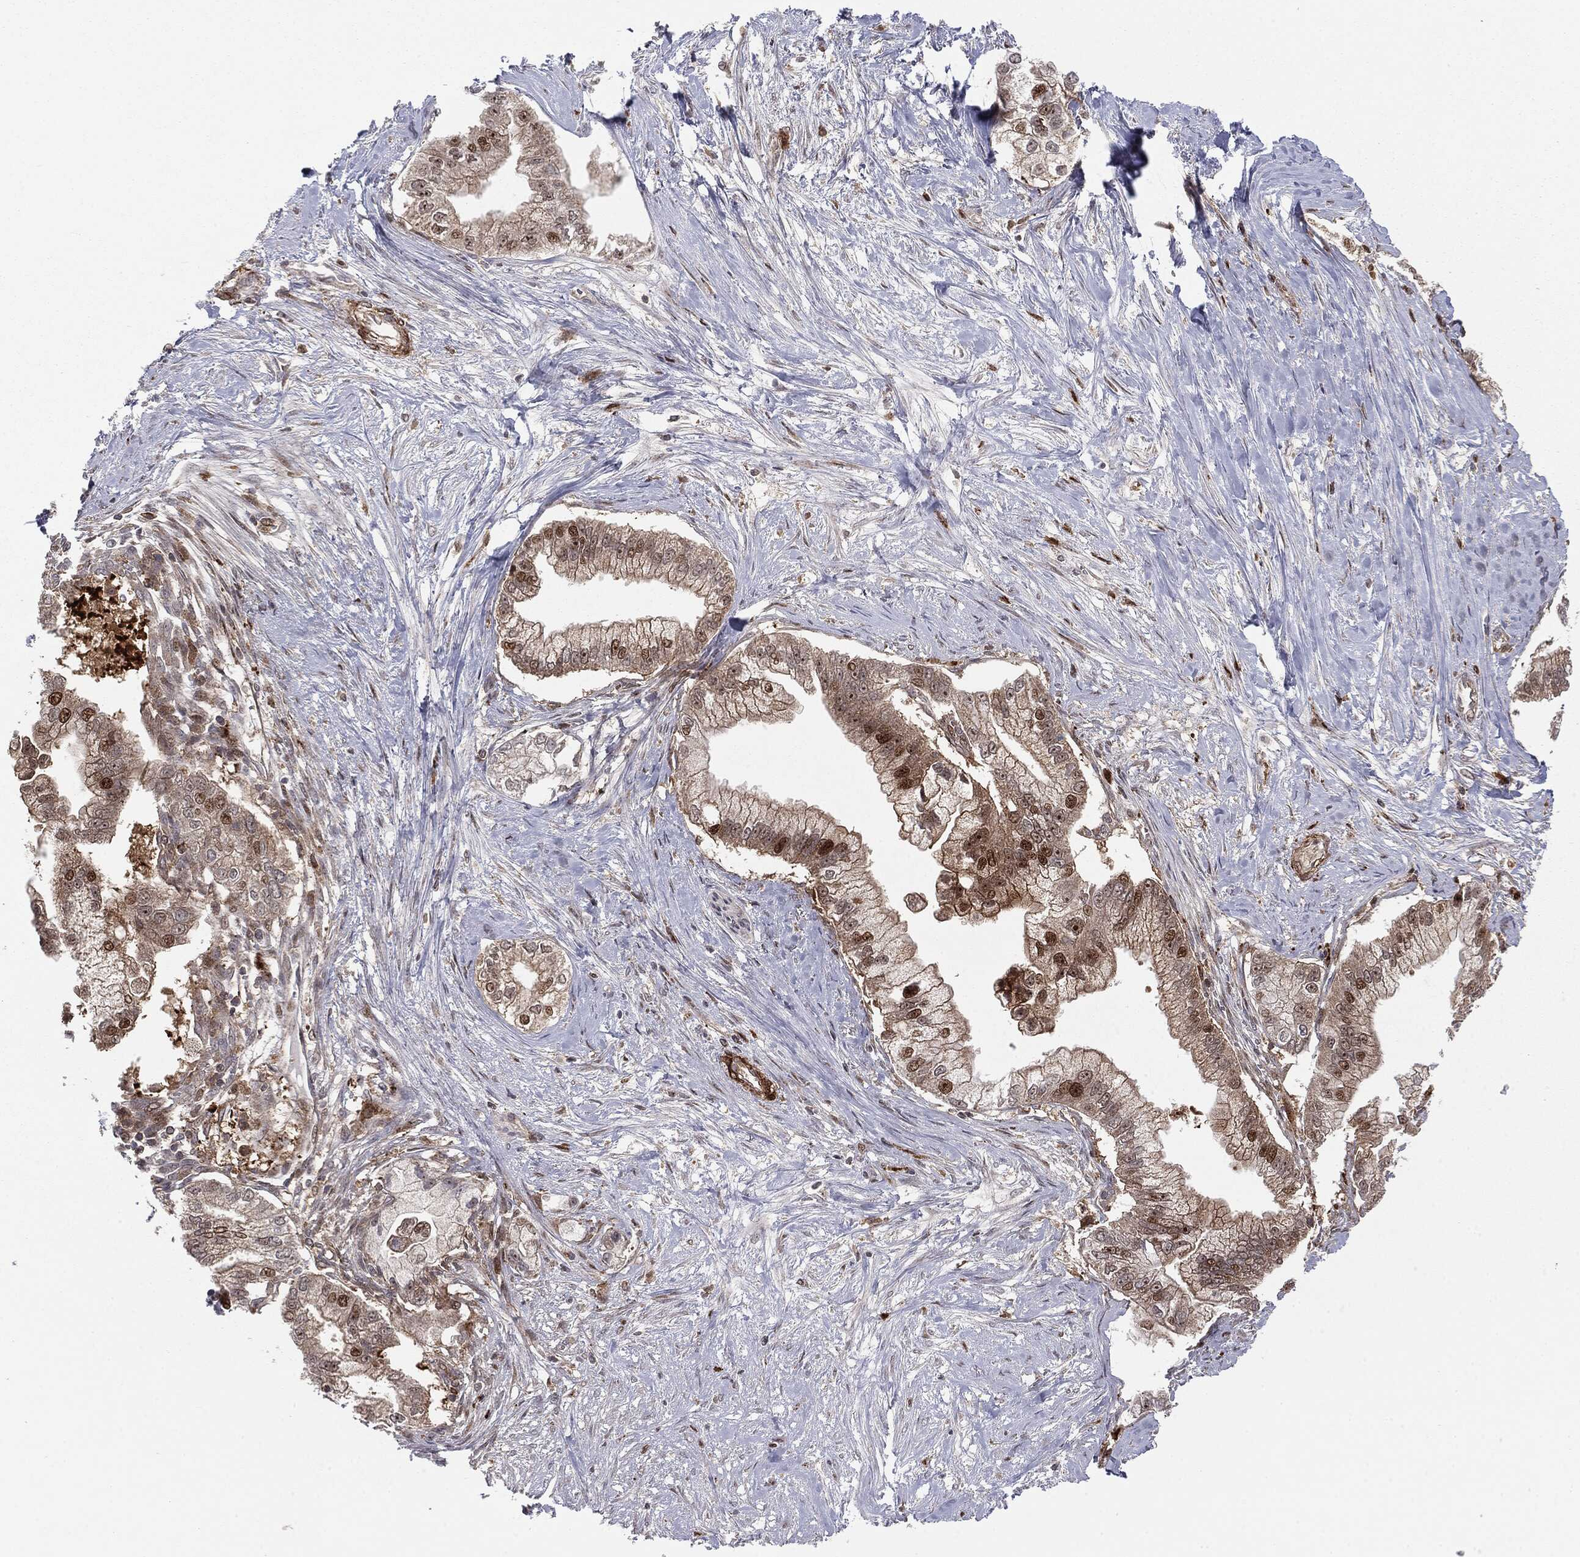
{"staining": {"intensity": "moderate", "quantity": "<25%", "location": "cytoplasmic/membranous,nuclear"}, "tissue": "pancreatic cancer", "cell_type": "Tumor cells", "image_type": "cancer", "snomed": [{"axis": "morphology", "description": "Adenocarcinoma, NOS"}, {"axis": "topography", "description": "Pancreas"}], "caption": "Human pancreatic adenocarcinoma stained with a protein marker demonstrates moderate staining in tumor cells.", "gene": "PTEN", "patient": {"sex": "male", "age": 70}}